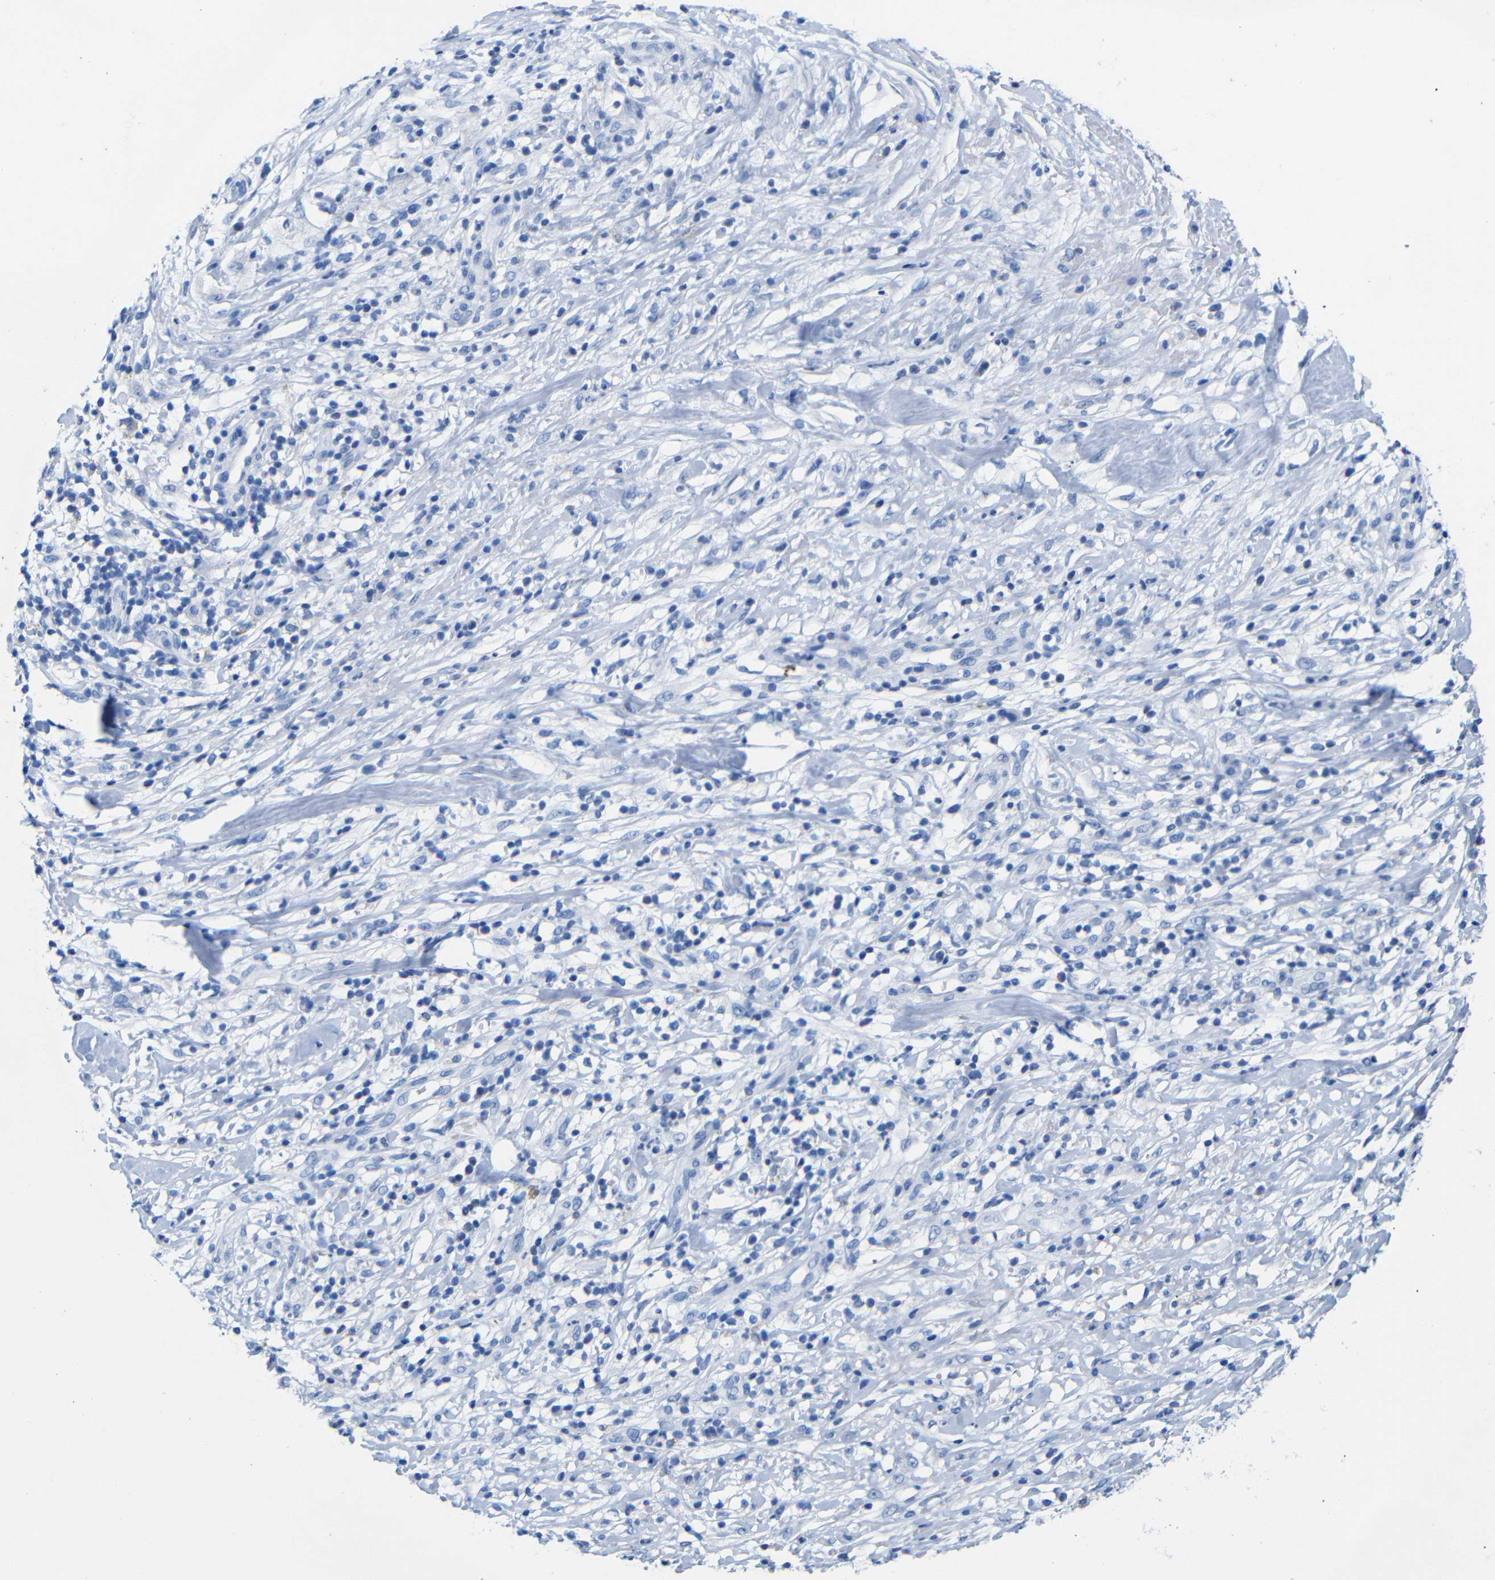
{"staining": {"intensity": "negative", "quantity": "none", "location": "none"}, "tissue": "melanoma", "cell_type": "Tumor cells", "image_type": "cancer", "snomed": [{"axis": "morphology", "description": "Necrosis, NOS"}, {"axis": "morphology", "description": "Malignant melanoma, NOS"}, {"axis": "topography", "description": "Skin"}], "caption": "A histopathology image of human melanoma is negative for staining in tumor cells.", "gene": "CGNL1", "patient": {"sex": "female", "age": 87}}